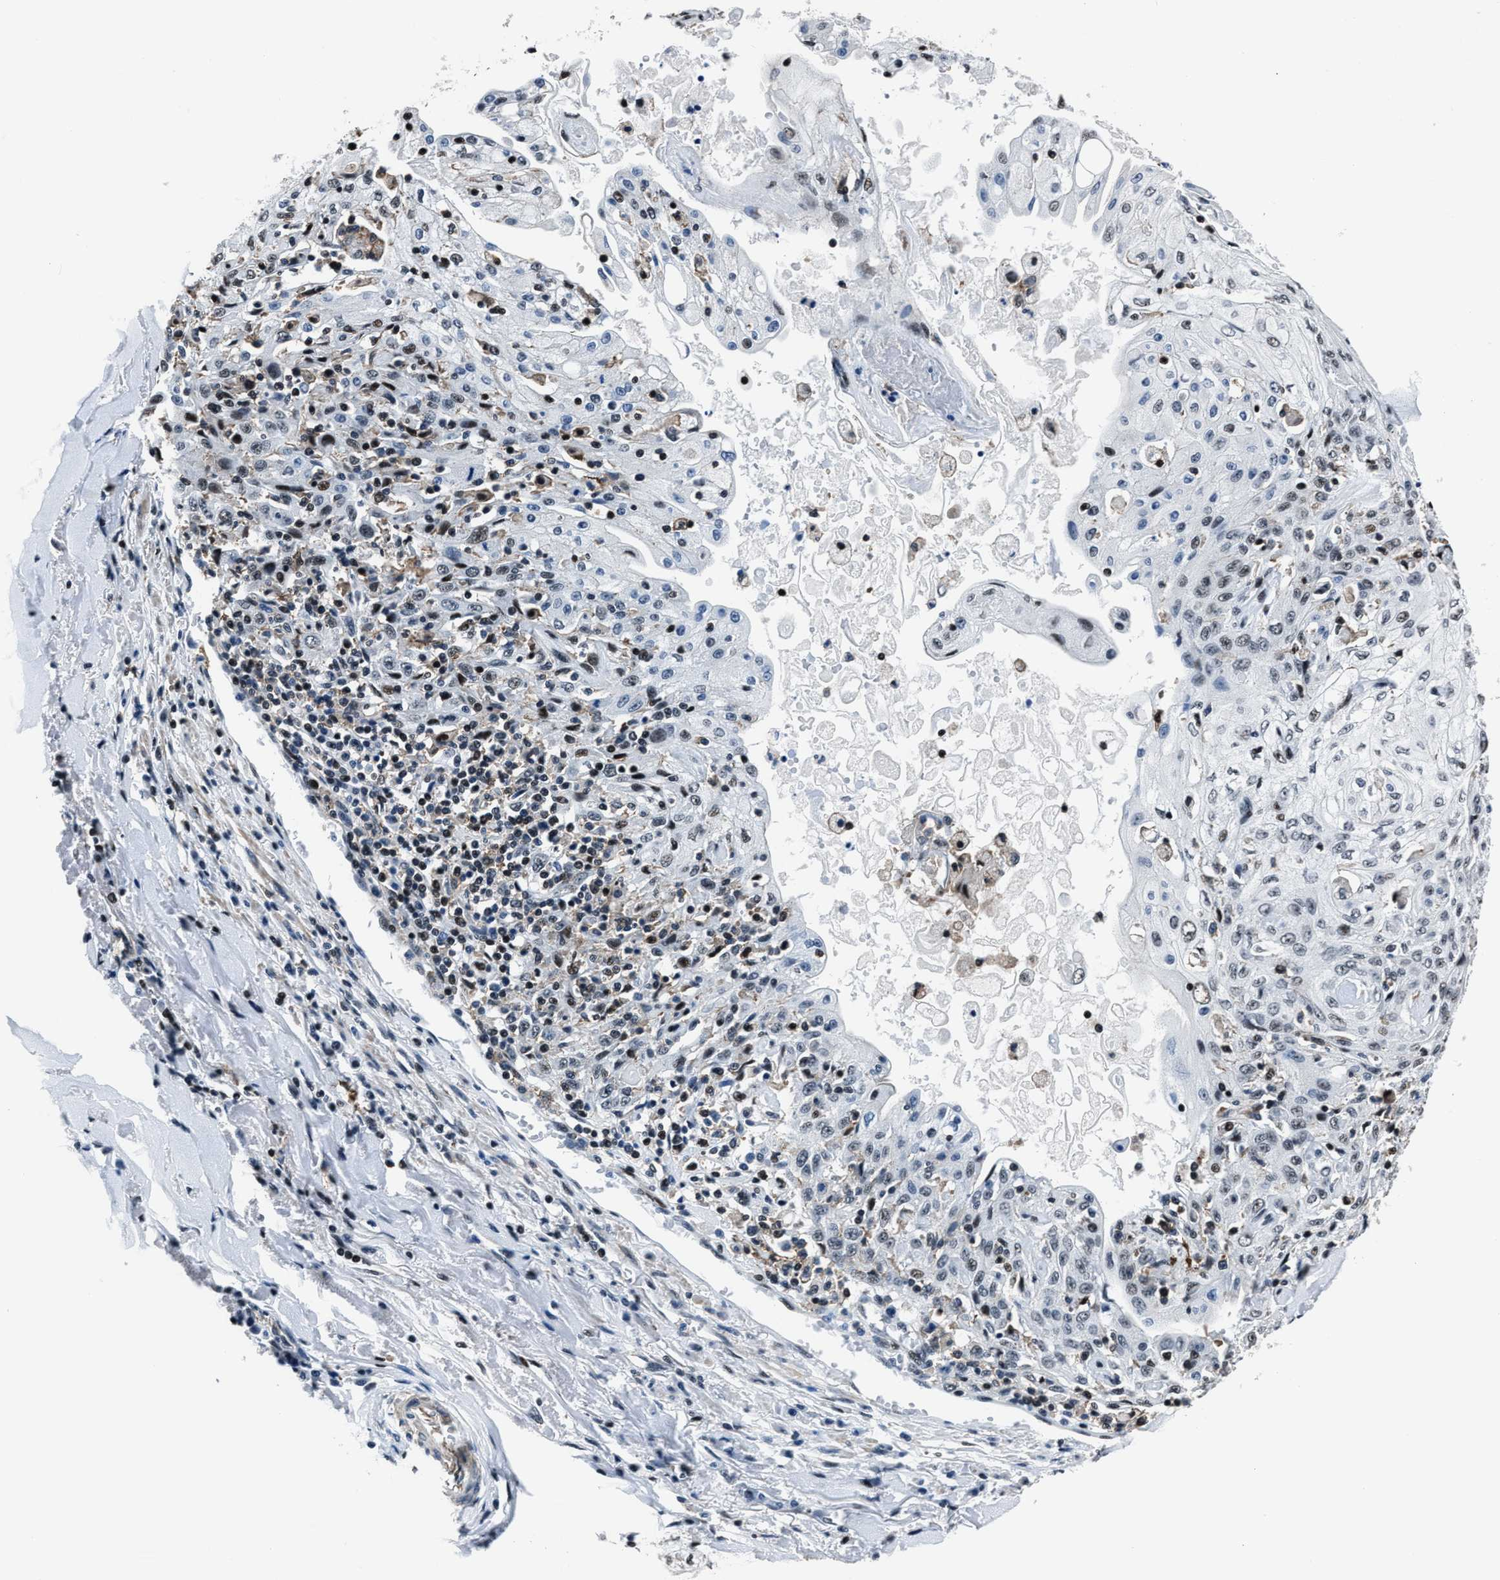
{"staining": {"intensity": "weak", "quantity": "<25%", "location": "nuclear"}, "tissue": "skin cancer", "cell_type": "Tumor cells", "image_type": "cancer", "snomed": [{"axis": "morphology", "description": "Squamous cell carcinoma, NOS"}, {"axis": "morphology", "description": "Squamous cell carcinoma, metastatic, NOS"}, {"axis": "topography", "description": "Skin"}, {"axis": "topography", "description": "Lymph node"}], "caption": "The image demonstrates no staining of tumor cells in skin cancer. (DAB immunohistochemistry (IHC) with hematoxylin counter stain).", "gene": "PPIE", "patient": {"sex": "male", "age": 75}}